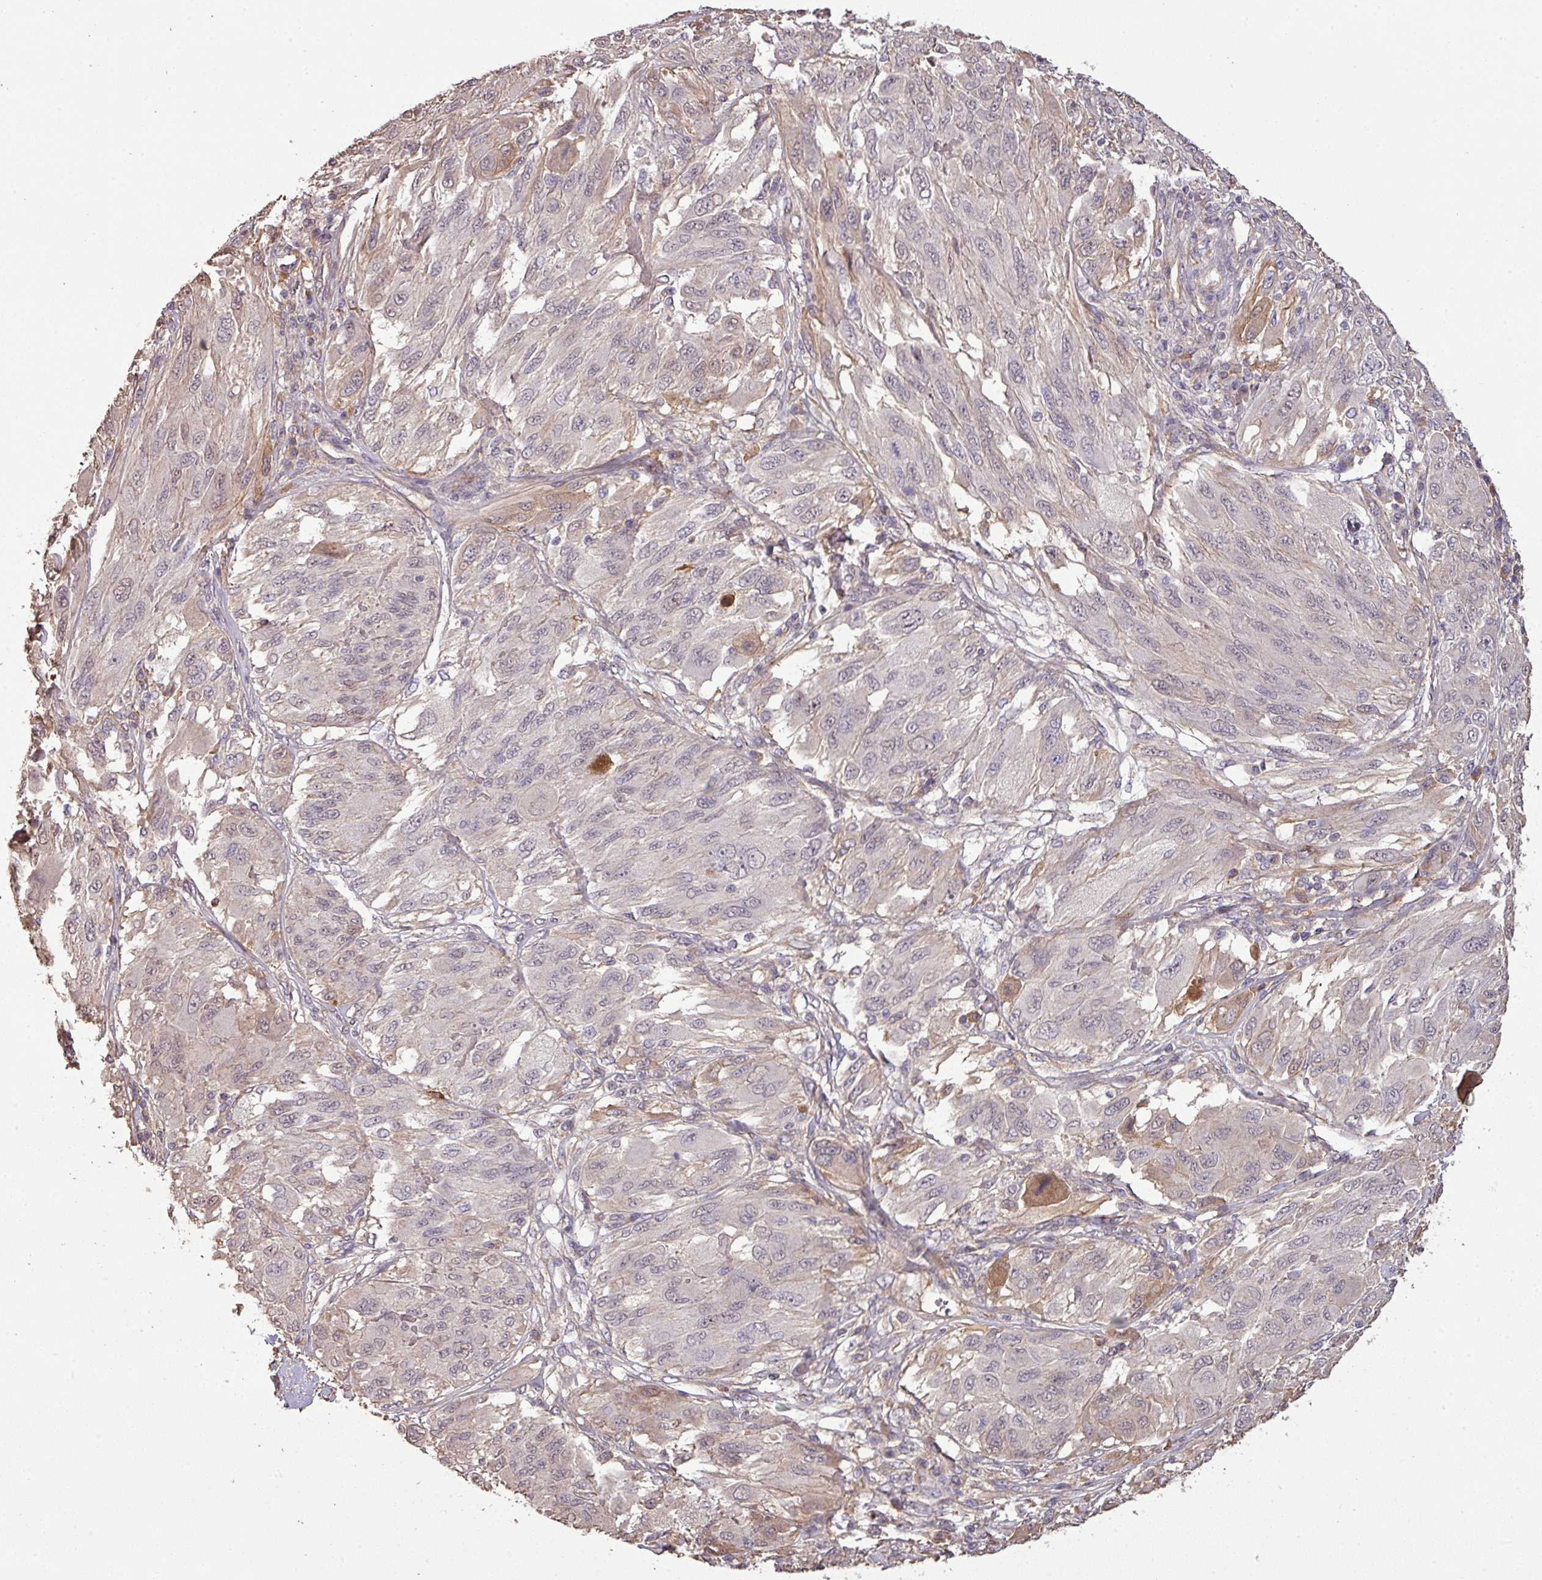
{"staining": {"intensity": "negative", "quantity": "none", "location": "none"}, "tissue": "melanoma", "cell_type": "Tumor cells", "image_type": "cancer", "snomed": [{"axis": "morphology", "description": "Malignant melanoma, NOS"}, {"axis": "topography", "description": "Skin"}], "caption": "Immunohistochemistry histopathology image of neoplastic tissue: malignant melanoma stained with DAB exhibits no significant protein staining in tumor cells.", "gene": "ISLR", "patient": {"sex": "female", "age": 91}}